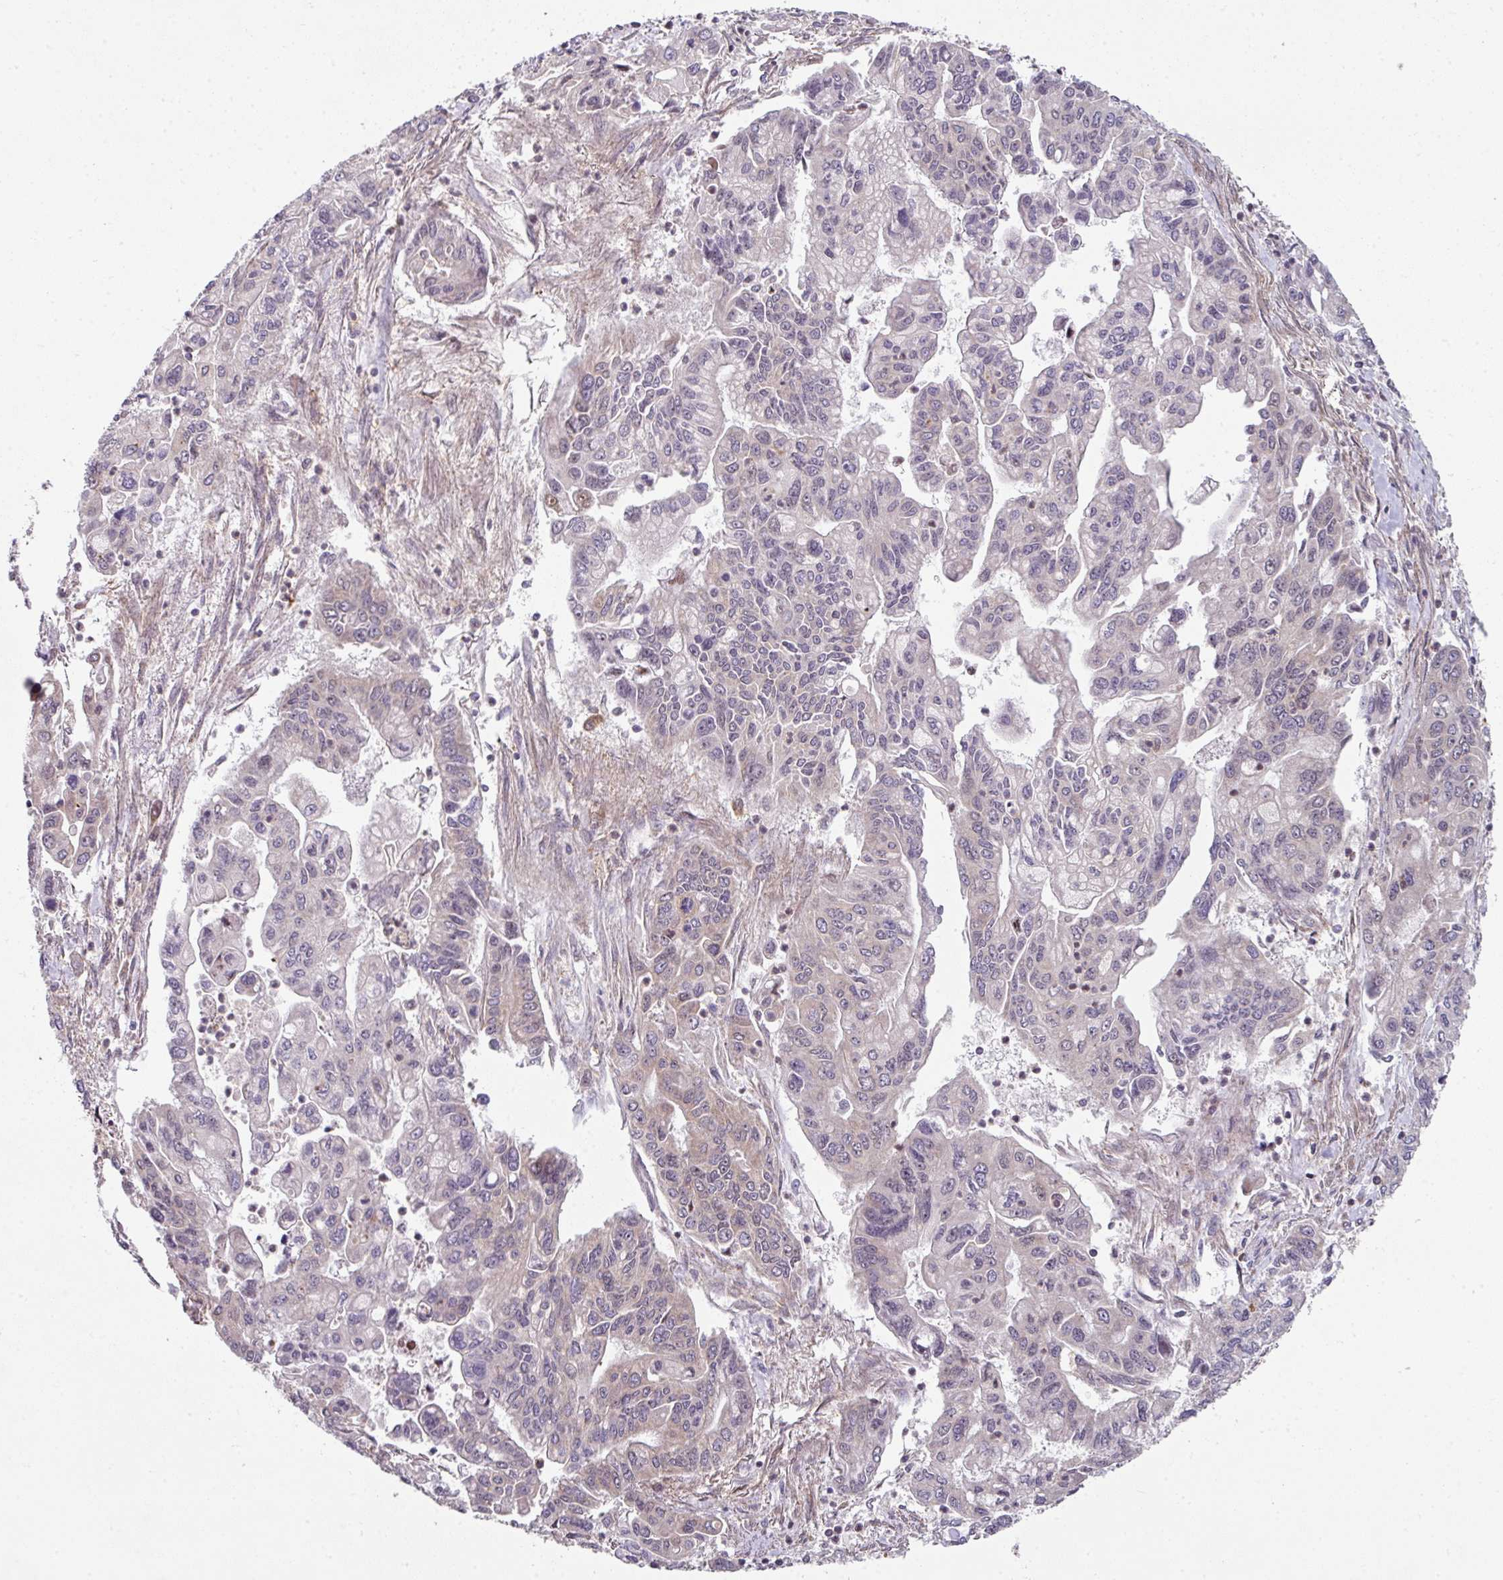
{"staining": {"intensity": "negative", "quantity": "none", "location": "none"}, "tissue": "pancreatic cancer", "cell_type": "Tumor cells", "image_type": "cancer", "snomed": [{"axis": "morphology", "description": "Adenocarcinoma, NOS"}, {"axis": "topography", "description": "Pancreas"}], "caption": "IHC photomicrograph of pancreatic adenocarcinoma stained for a protein (brown), which shows no expression in tumor cells.", "gene": "CAMLG", "patient": {"sex": "male", "age": 62}}